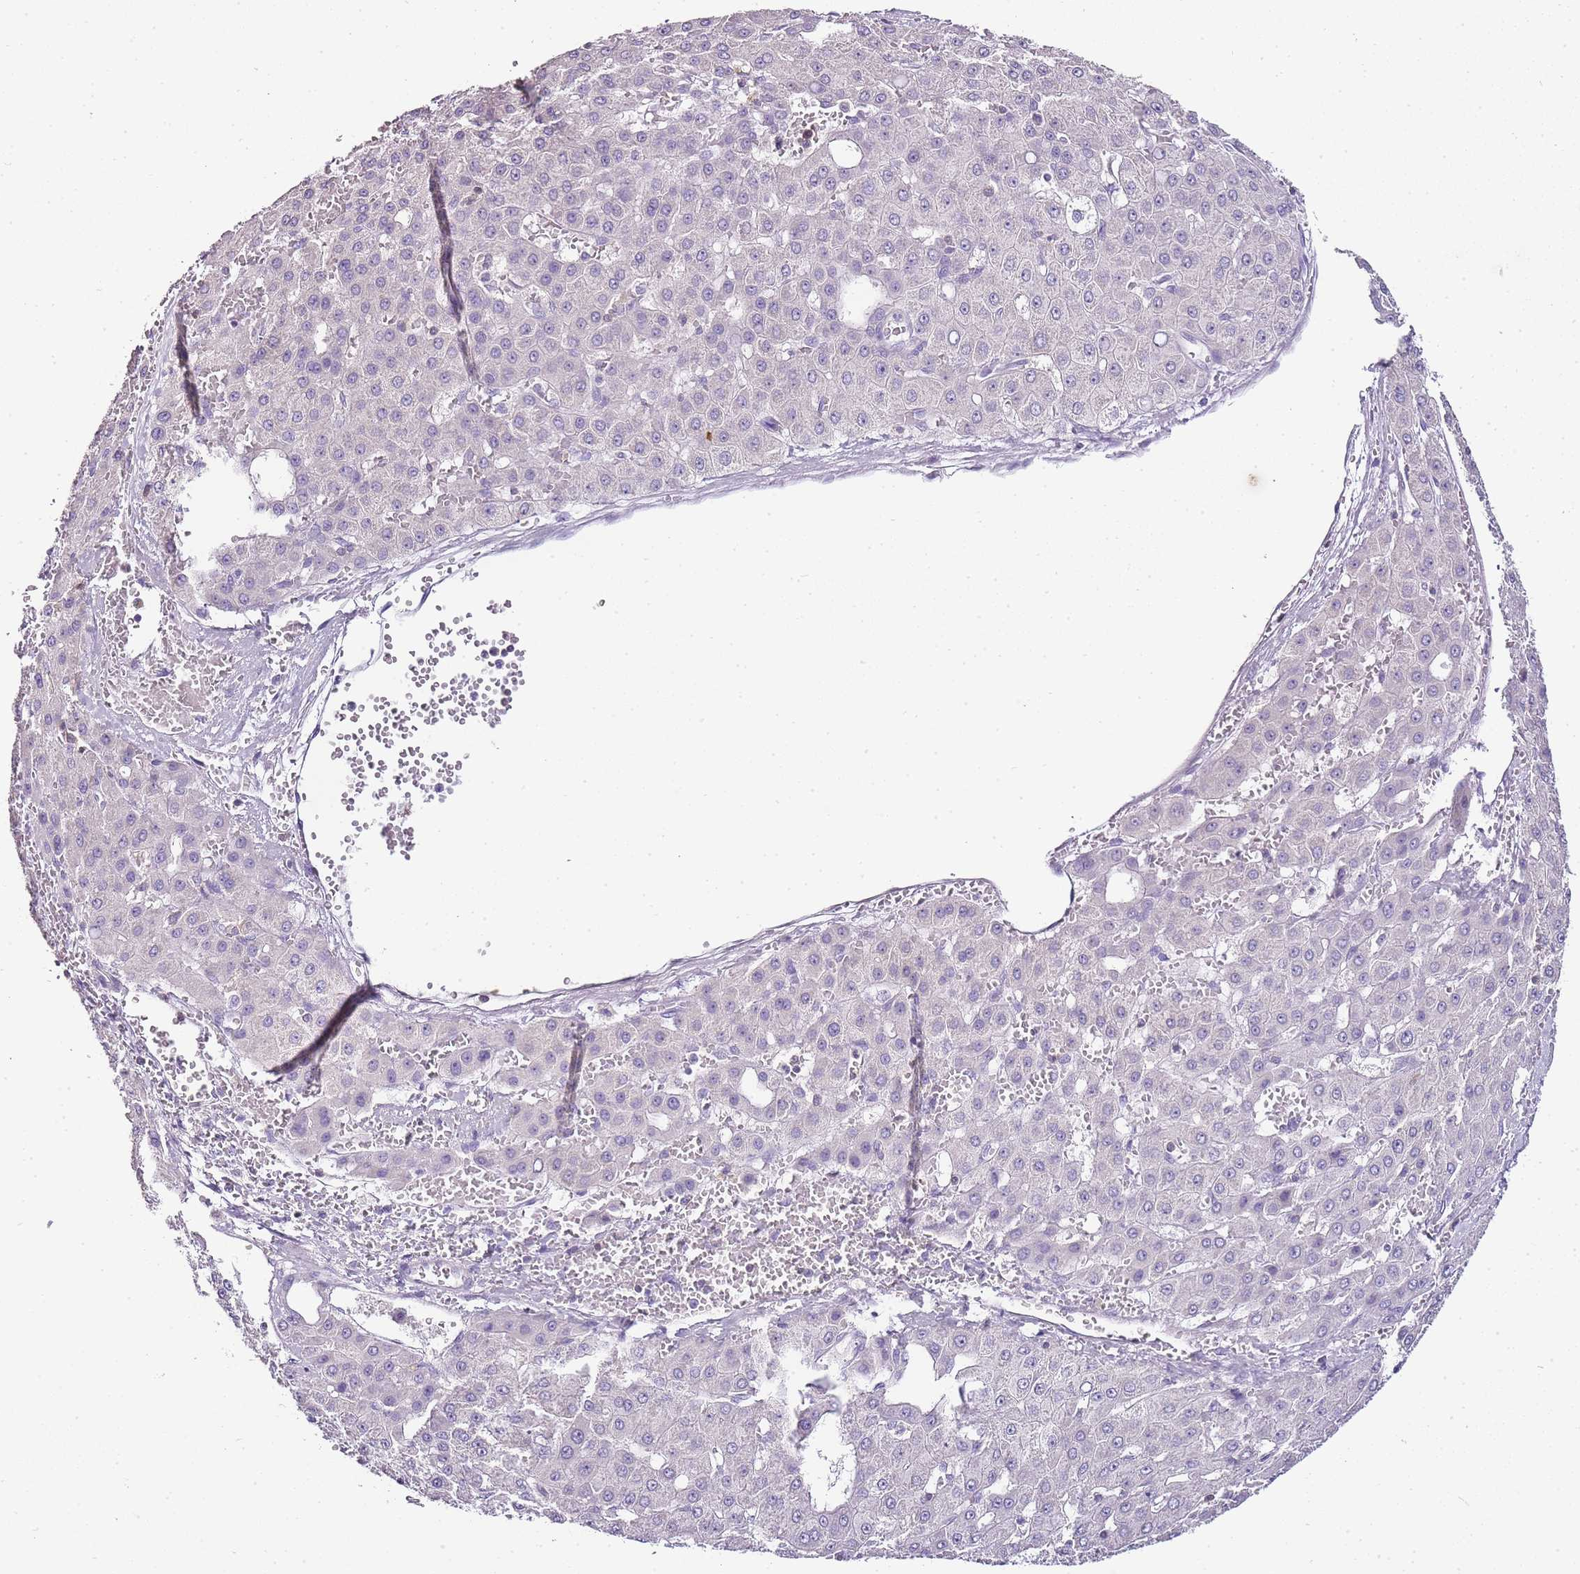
{"staining": {"intensity": "negative", "quantity": "none", "location": "none"}, "tissue": "liver cancer", "cell_type": "Tumor cells", "image_type": "cancer", "snomed": [{"axis": "morphology", "description": "Carcinoma, Hepatocellular, NOS"}, {"axis": "topography", "description": "Liver"}], "caption": "Hepatocellular carcinoma (liver) stained for a protein using immunohistochemistry exhibits no positivity tumor cells.", "gene": "ZBP1", "patient": {"sex": "male", "age": 47}}